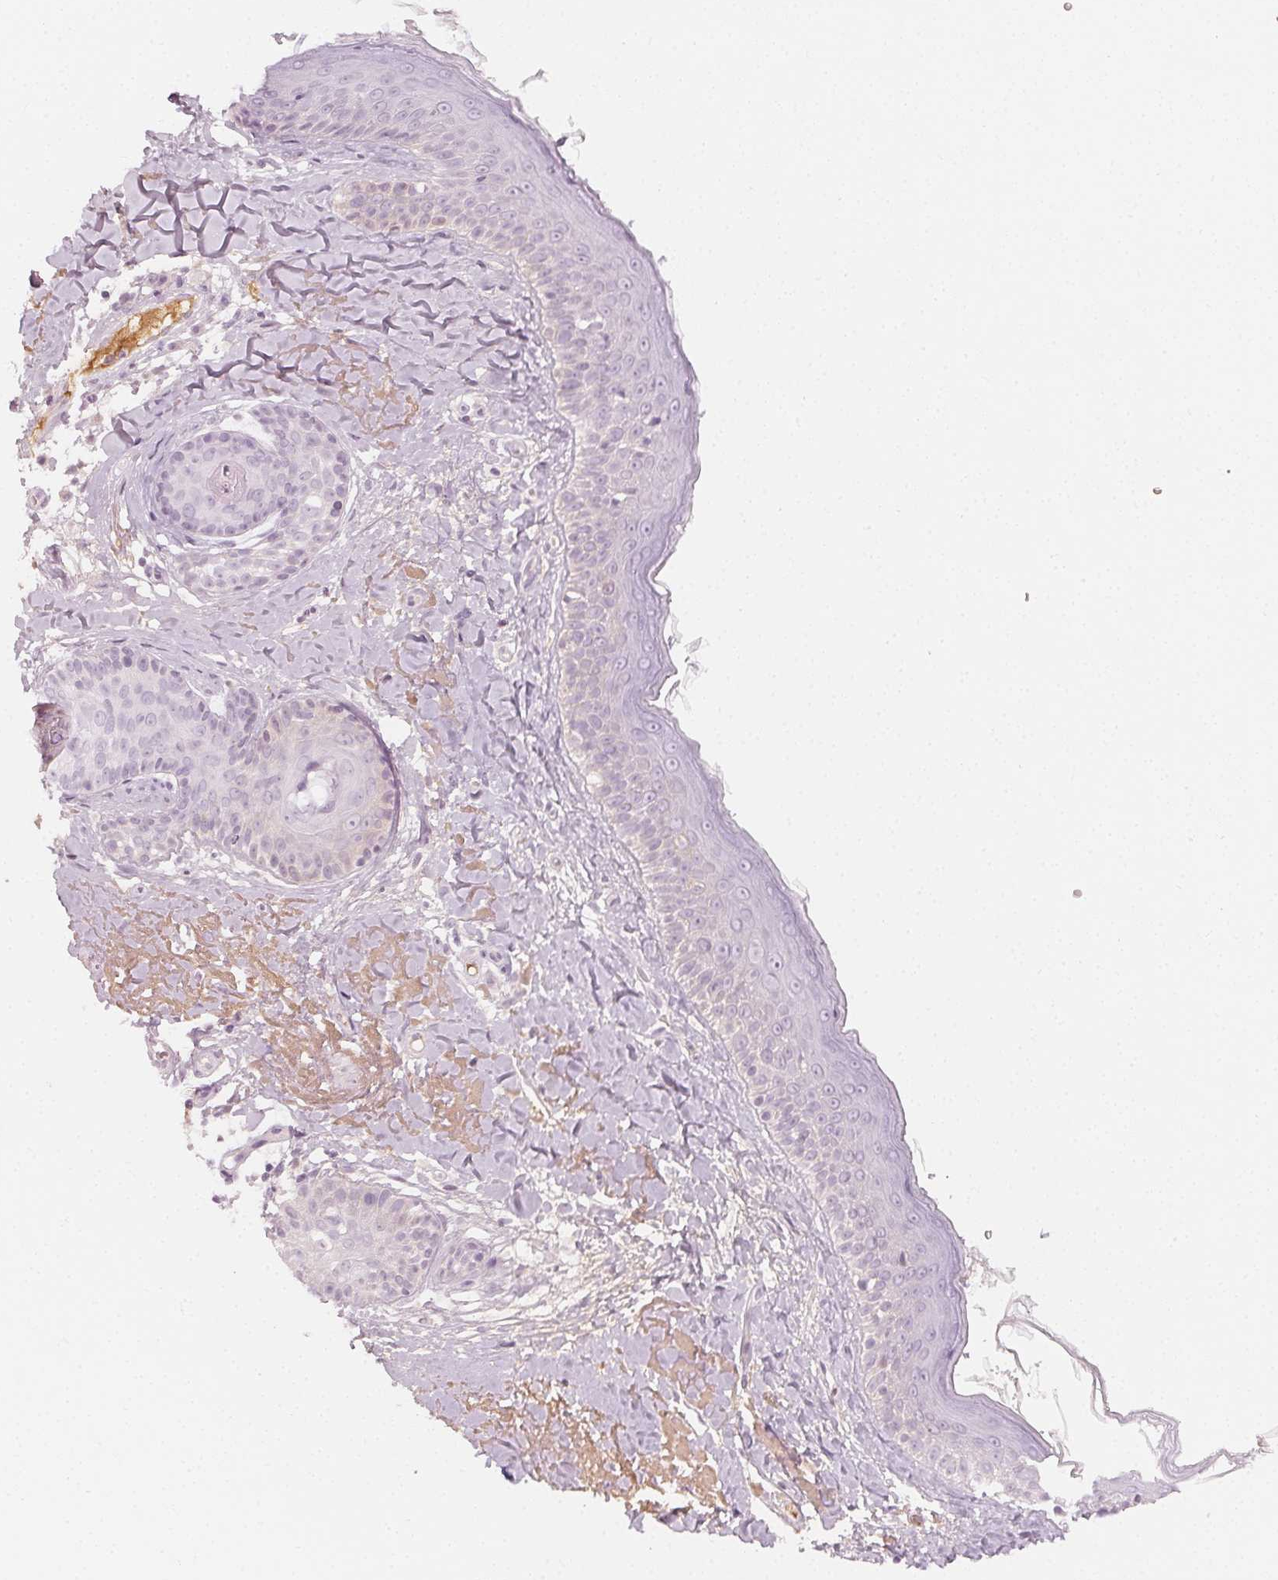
{"staining": {"intensity": "negative", "quantity": "none", "location": "none"}, "tissue": "skin", "cell_type": "Fibroblasts", "image_type": "normal", "snomed": [{"axis": "morphology", "description": "Normal tissue, NOS"}, {"axis": "topography", "description": "Skin"}], "caption": "A histopathology image of human skin is negative for staining in fibroblasts. (DAB (3,3'-diaminobenzidine) IHC with hematoxylin counter stain).", "gene": "AFM", "patient": {"sex": "male", "age": 73}}